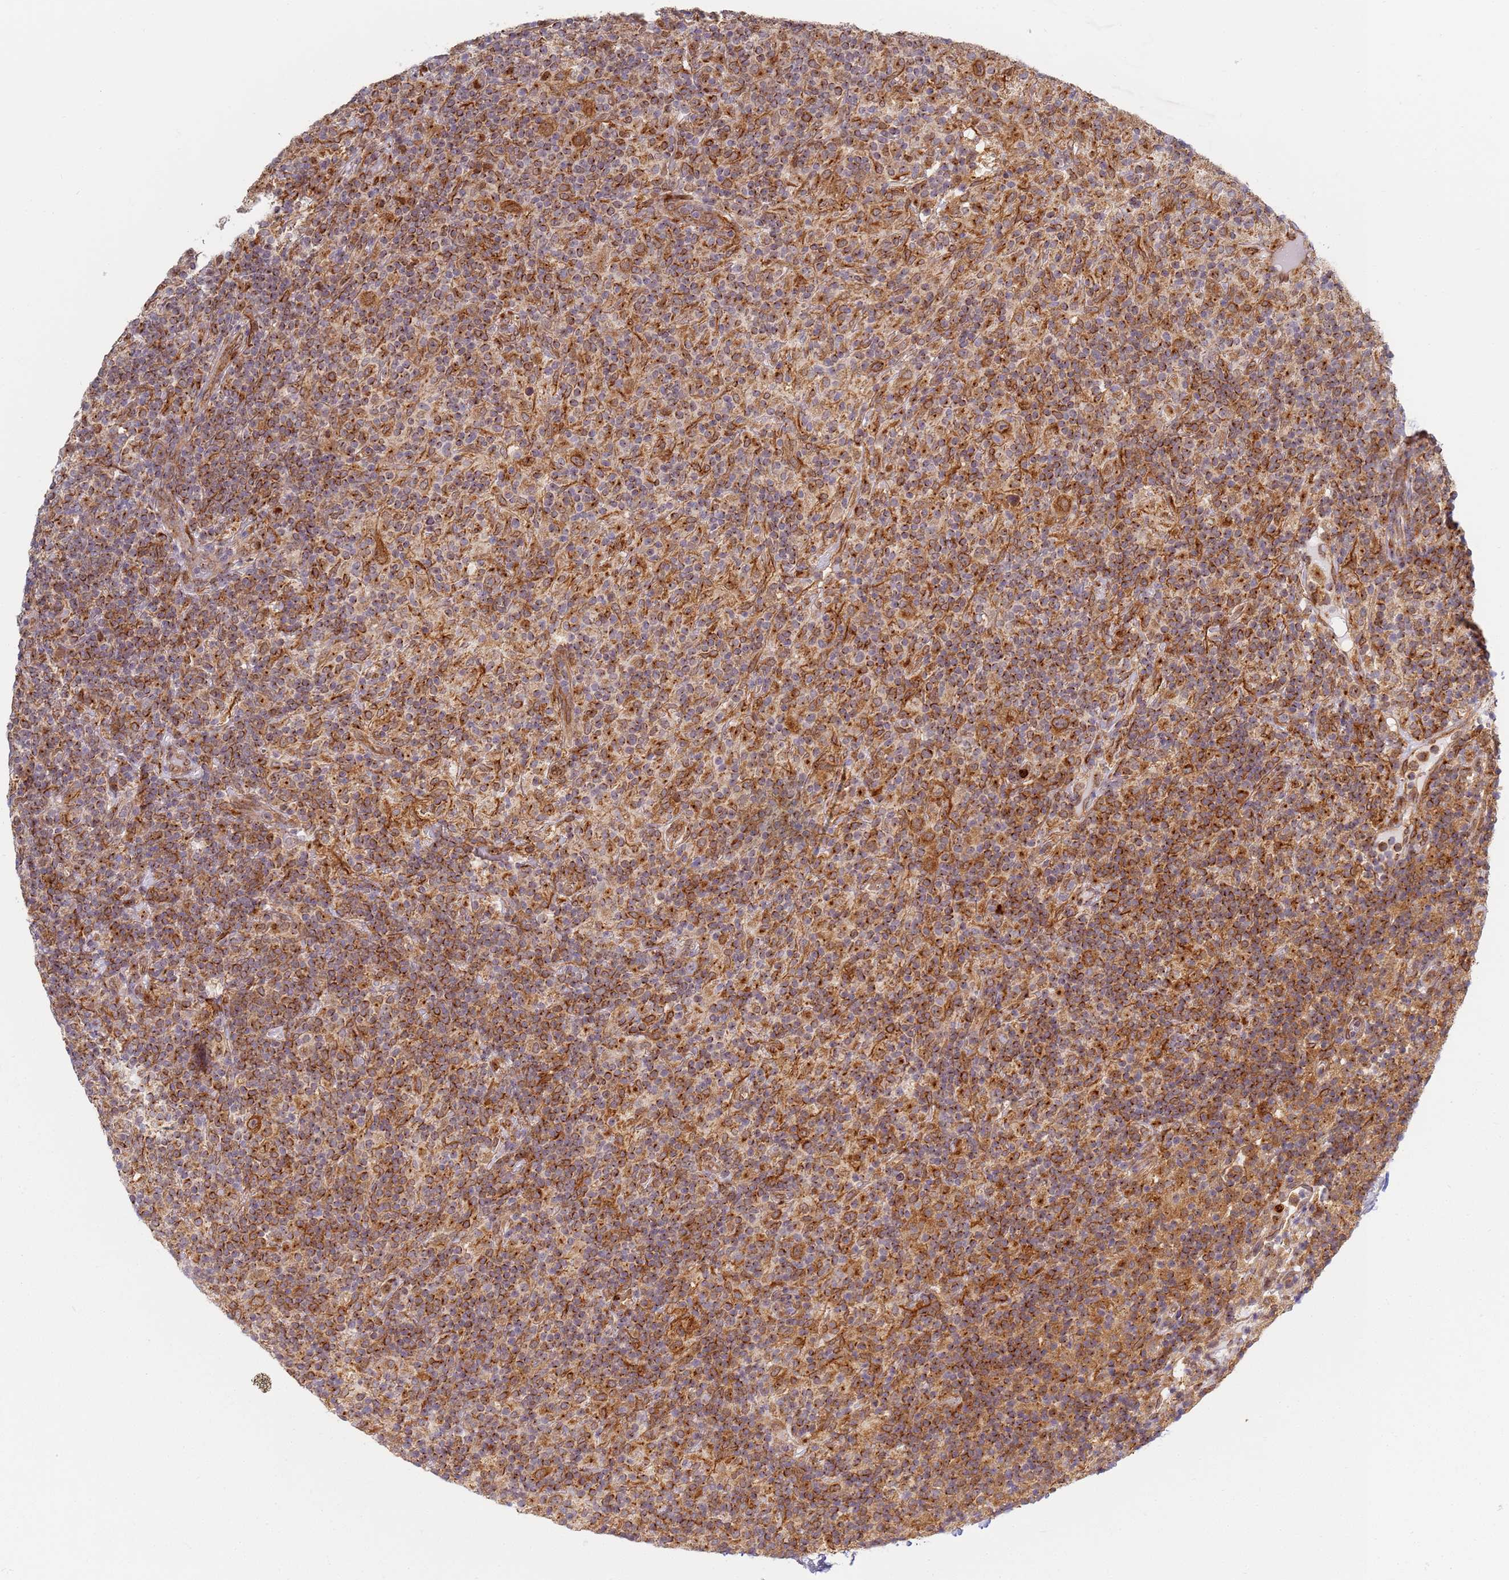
{"staining": {"intensity": "moderate", "quantity": ">75%", "location": "cytoplasmic/membranous"}, "tissue": "lymphoma", "cell_type": "Tumor cells", "image_type": "cancer", "snomed": [{"axis": "morphology", "description": "Hodgkin's disease, NOS"}, {"axis": "topography", "description": "Lymph node"}], "caption": "DAB immunohistochemical staining of human Hodgkin's disease exhibits moderate cytoplasmic/membranous protein staining in about >75% of tumor cells.", "gene": "CEP170", "patient": {"sex": "male", "age": 70}}